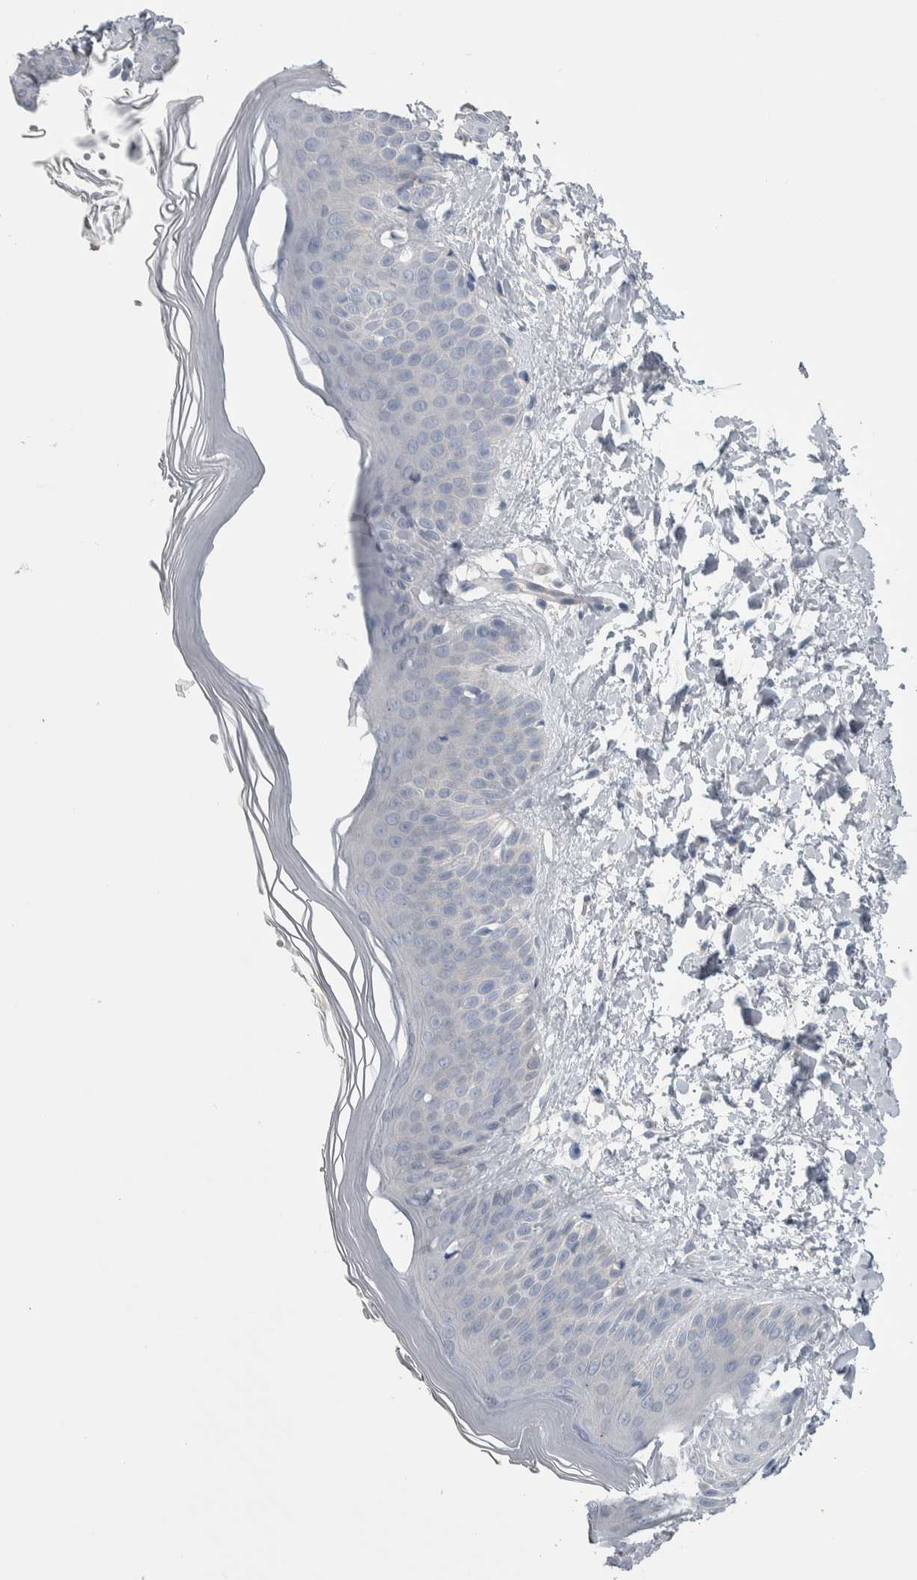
{"staining": {"intensity": "negative", "quantity": "none", "location": "none"}, "tissue": "skin", "cell_type": "Fibroblasts", "image_type": "normal", "snomed": [{"axis": "morphology", "description": "Normal tissue, NOS"}, {"axis": "morphology", "description": "Malignant melanoma, Metastatic site"}, {"axis": "topography", "description": "Skin"}], "caption": "An immunohistochemistry image of unremarkable skin is shown. There is no staining in fibroblasts of skin. (Immunohistochemistry (ihc), brightfield microscopy, high magnification).", "gene": "GPHN", "patient": {"sex": "male", "age": 41}}